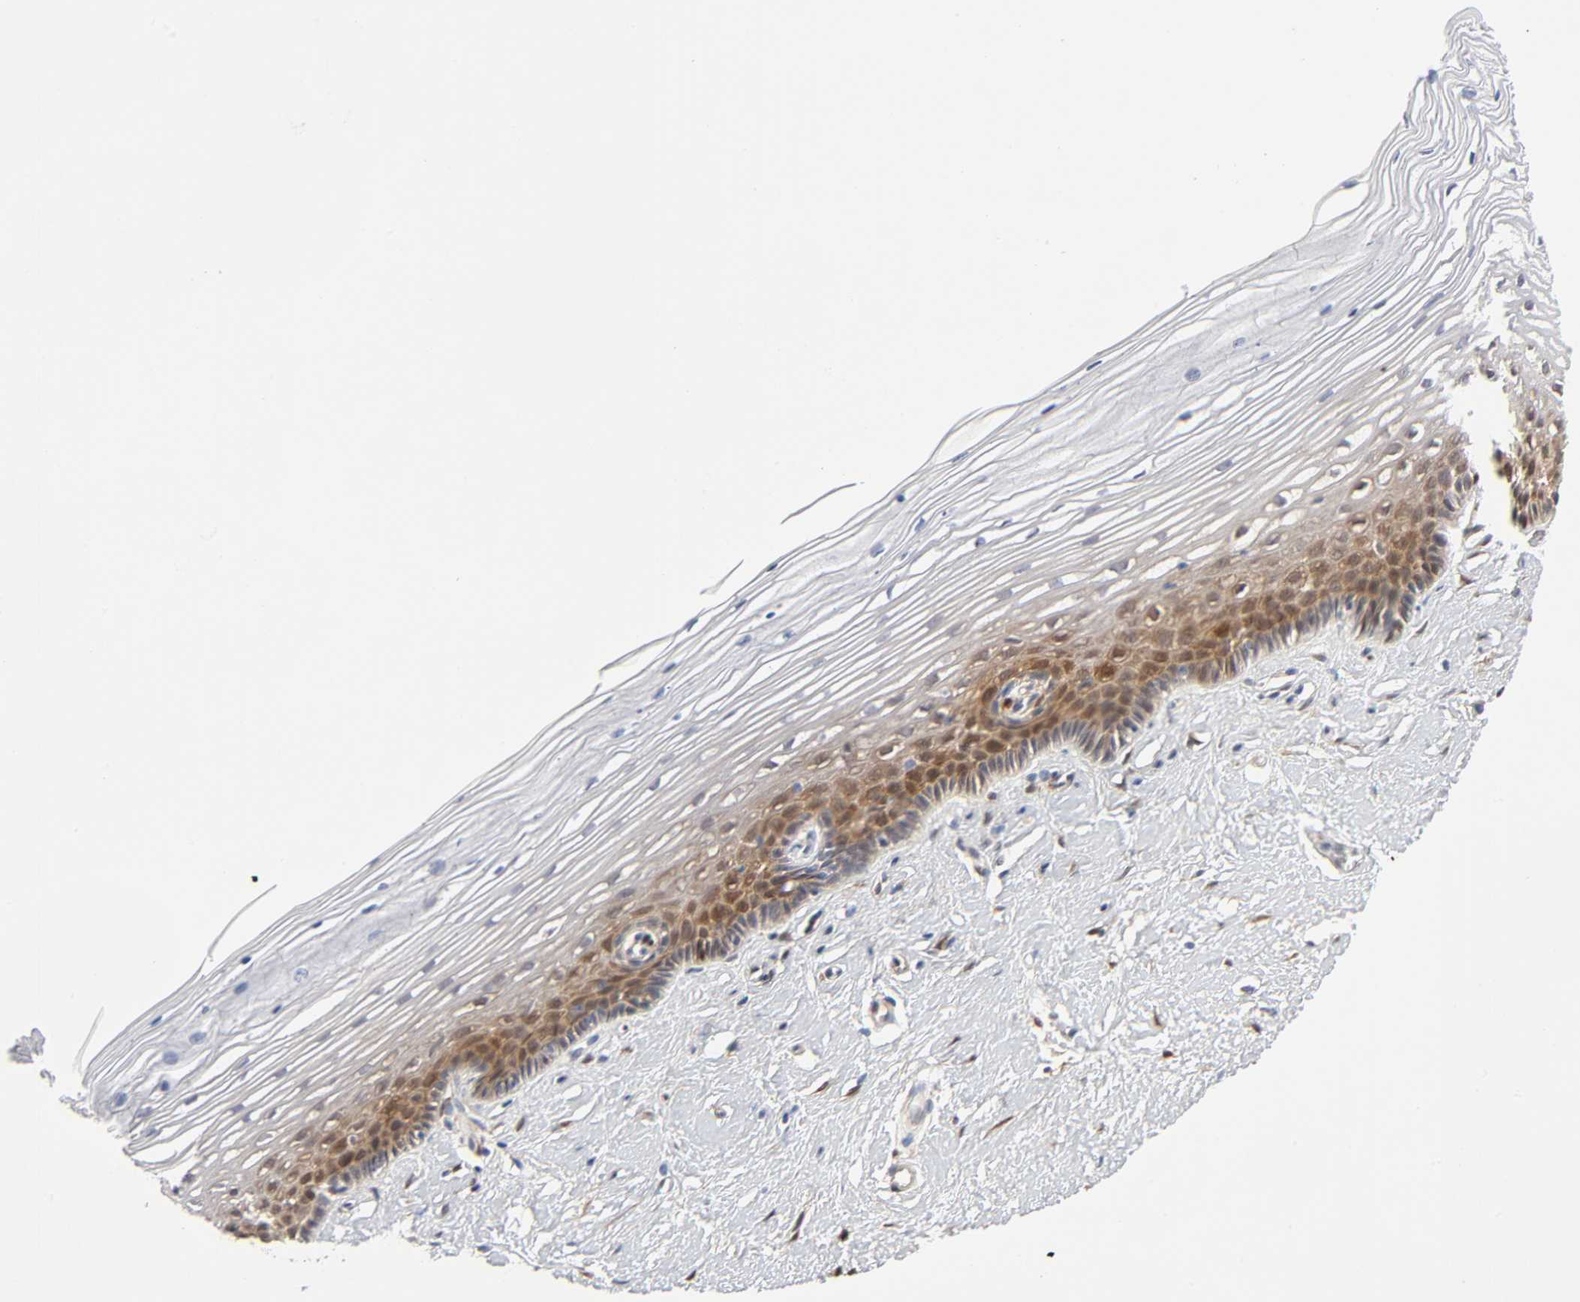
{"staining": {"intensity": "weak", "quantity": "25%-75%", "location": "cytoplasmic/membranous"}, "tissue": "cervix", "cell_type": "Glandular cells", "image_type": "normal", "snomed": [{"axis": "morphology", "description": "Normal tissue, NOS"}, {"axis": "topography", "description": "Cervix"}], "caption": "Protein staining displays weak cytoplasmic/membranous expression in approximately 25%-75% of glandular cells in normal cervix.", "gene": "PTEN", "patient": {"sex": "female", "age": 40}}